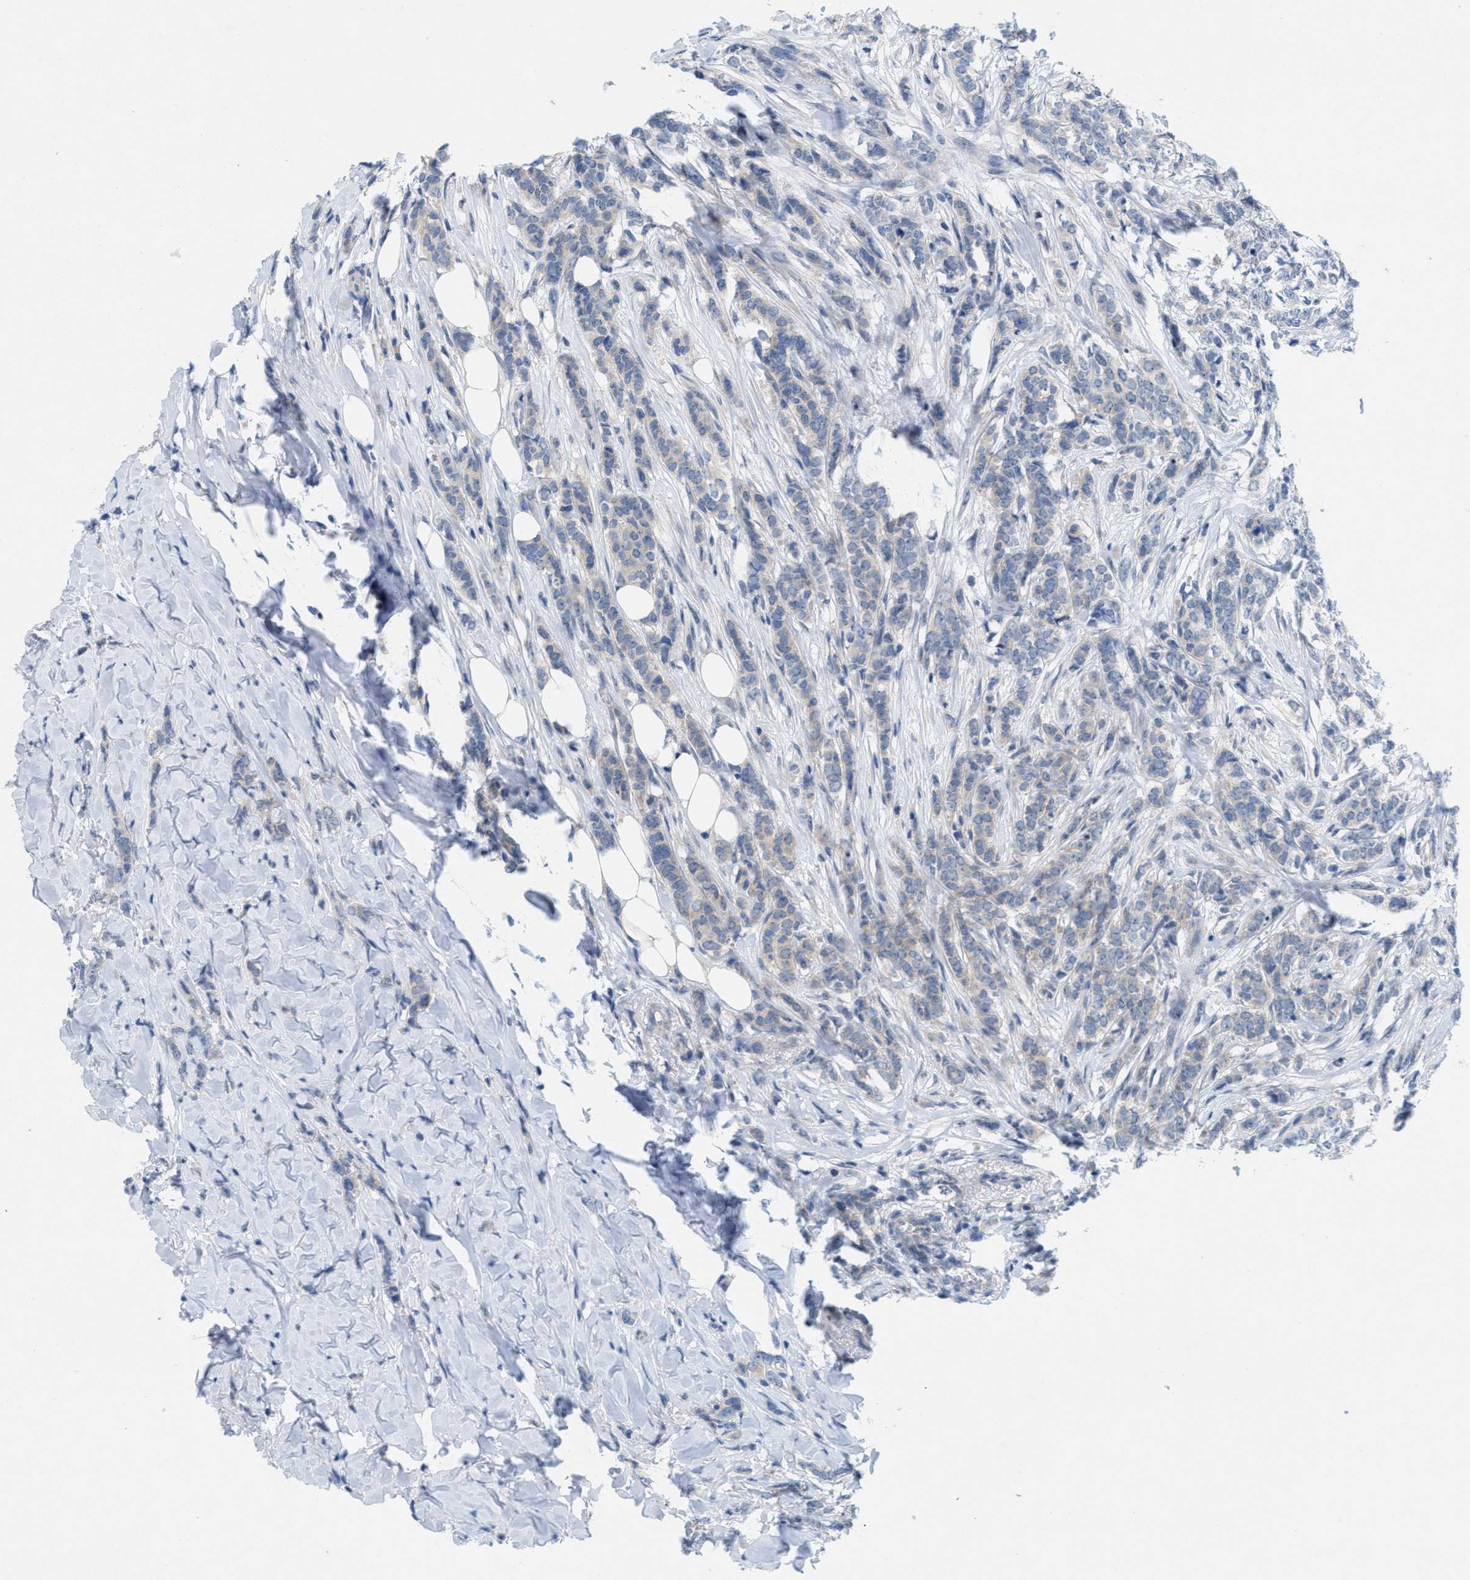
{"staining": {"intensity": "negative", "quantity": "none", "location": "none"}, "tissue": "breast cancer", "cell_type": "Tumor cells", "image_type": "cancer", "snomed": [{"axis": "morphology", "description": "Lobular carcinoma"}, {"axis": "topography", "description": "Skin"}, {"axis": "topography", "description": "Breast"}], "caption": "Immunohistochemistry photomicrograph of neoplastic tissue: lobular carcinoma (breast) stained with DAB reveals no significant protein expression in tumor cells.", "gene": "WIPI2", "patient": {"sex": "female", "age": 46}}